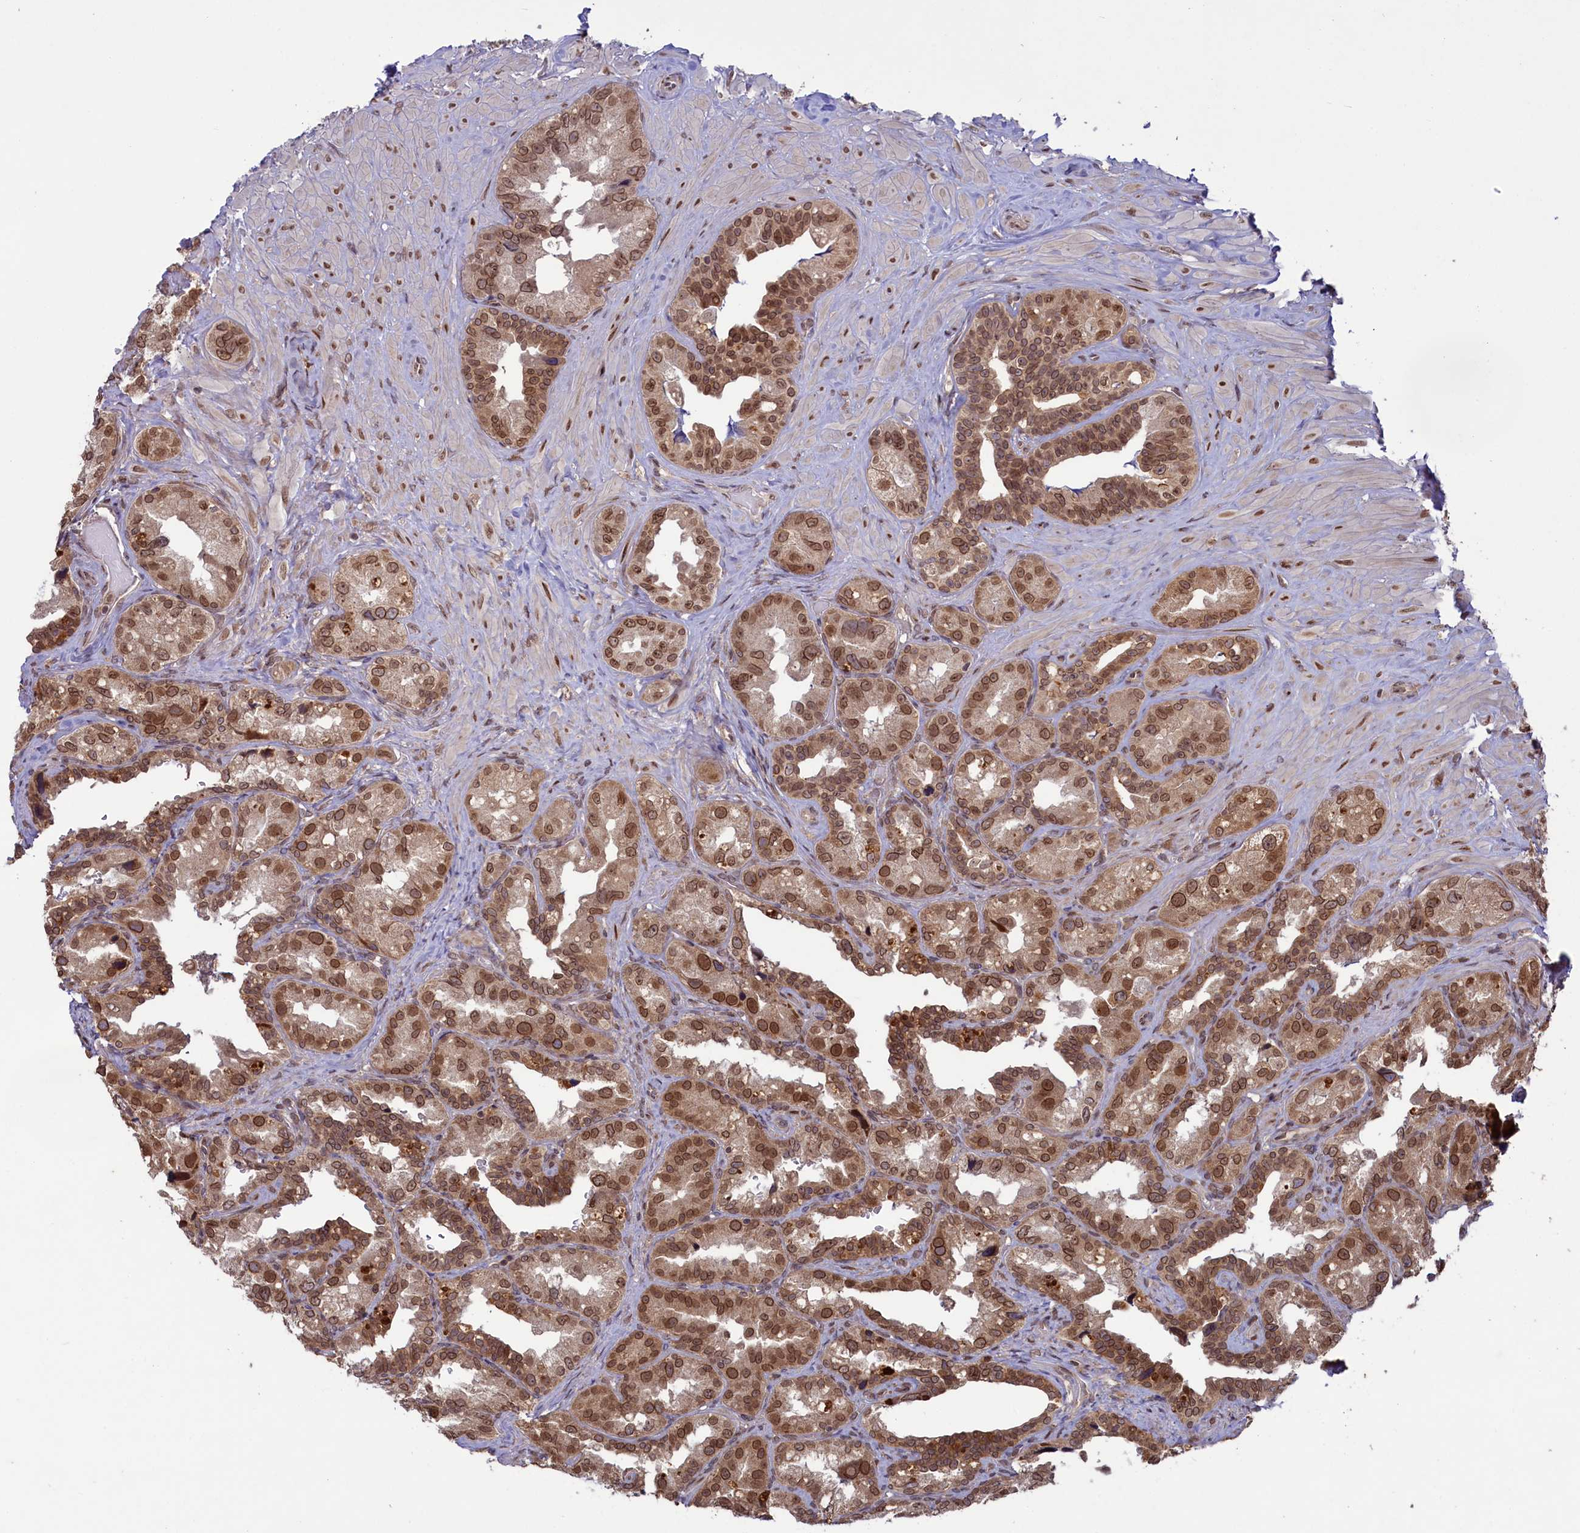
{"staining": {"intensity": "moderate", "quantity": ">75%", "location": "nuclear"}, "tissue": "seminal vesicle", "cell_type": "Glandular cells", "image_type": "normal", "snomed": [{"axis": "morphology", "description": "Normal tissue, NOS"}, {"axis": "topography", "description": "Seminal veicle"}, {"axis": "topography", "description": "Peripheral nerve tissue"}], "caption": "Glandular cells show medium levels of moderate nuclear expression in approximately >75% of cells in benign seminal vesicle. (DAB (3,3'-diaminobenzidine) = brown stain, brightfield microscopy at high magnification).", "gene": "NAE1", "patient": {"sex": "male", "age": 67}}